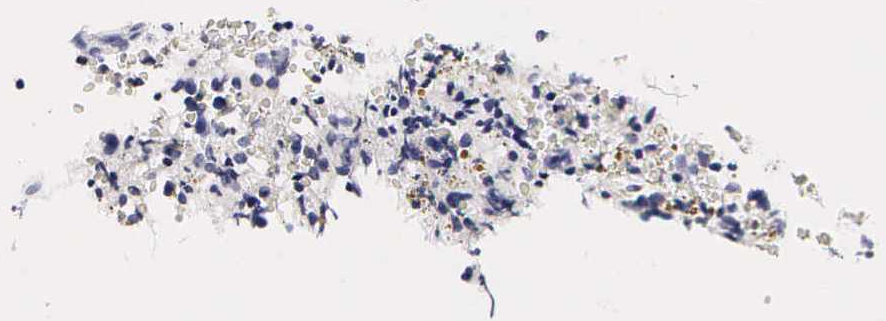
{"staining": {"intensity": "weak", "quantity": "<25%", "location": "cytoplasmic/membranous,nuclear"}, "tissue": "lymphoma", "cell_type": "Tumor cells", "image_type": "cancer", "snomed": [{"axis": "morphology", "description": "Malignant lymphoma, non-Hodgkin's type, High grade"}, {"axis": "topography", "description": "Spleen"}, {"axis": "topography", "description": "Lymph node"}], "caption": "Photomicrograph shows no protein staining in tumor cells of lymphoma tissue. Brightfield microscopy of IHC stained with DAB (brown) and hematoxylin (blue), captured at high magnification.", "gene": "RNASE6", "patient": {"sex": "female", "age": 70}}